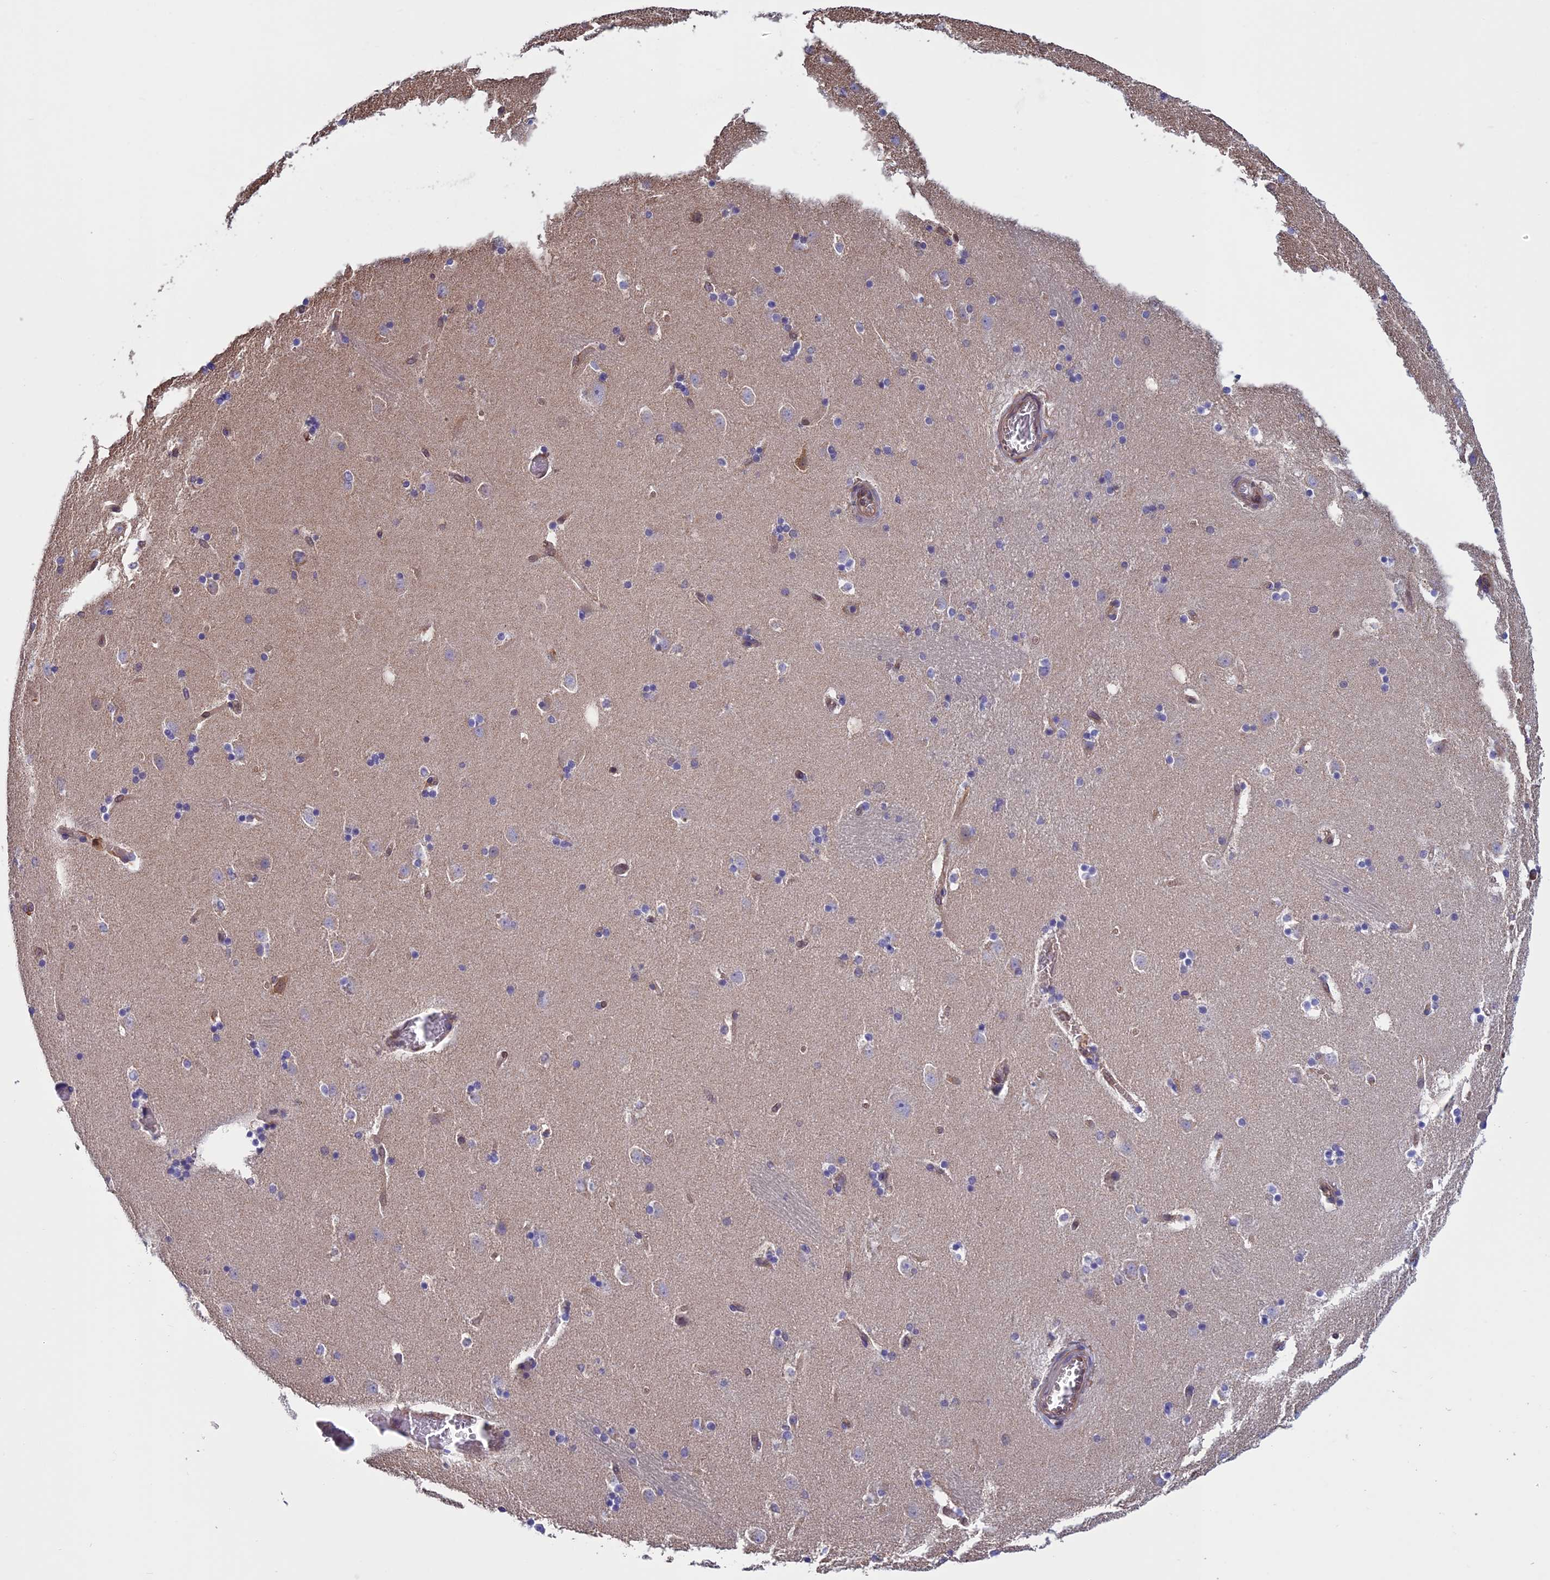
{"staining": {"intensity": "negative", "quantity": "none", "location": "none"}, "tissue": "caudate", "cell_type": "Glial cells", "image_type": "normal", "snomed": [{"axis": "morphology", "description": "Normal tissue, NOS"}, {"axis": "topography", "description": "Lateral ventricle wall"}], "caption": "High power microscopy micrograph of an immunohistochemistry (IHC) image of unremarkable caudate, revealing no significant staining in glial cells.", "gene": "ARHGAP18", "patient": {"sex": "male", "age": 45}}